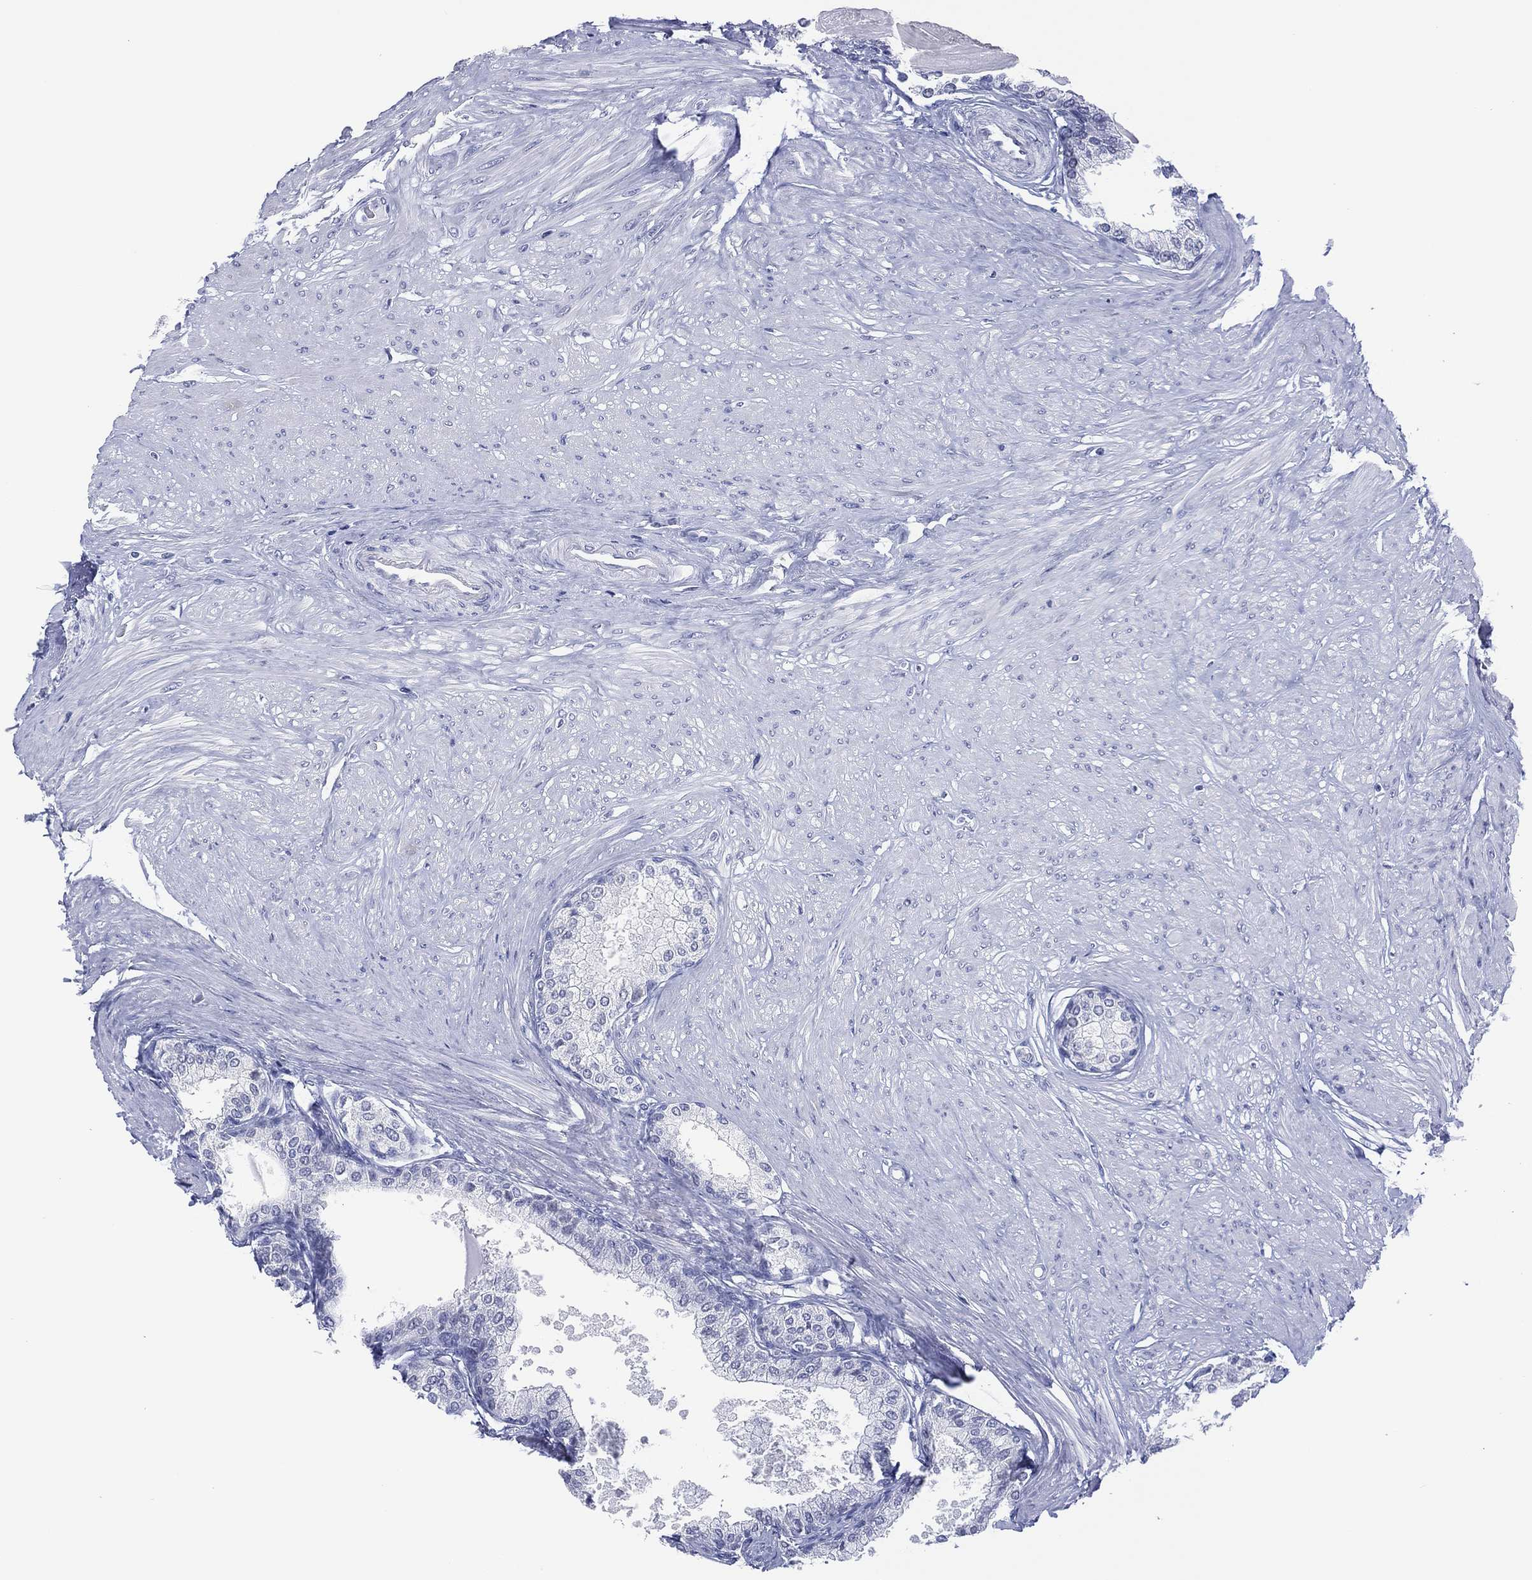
{"staining": {"intensity": "negative", "quantity": "none", "location": "none"}, "tissue": "prostate", "cell_type": "Glandular cells", "image_type": "normal", "snomed": [{"axis": "morphology", "description": "Normal tissue, NOS"}, {"axis": "topography", "description": "Prostate"}], "caption": "Immunohistochemistry (IHC) photomicrograph of unremarkable human prostate stained for a protein (brown), which shows no staining in glandular cells.", "gene": "UTF1", "patient": {"sex": "male", "age": 63}}